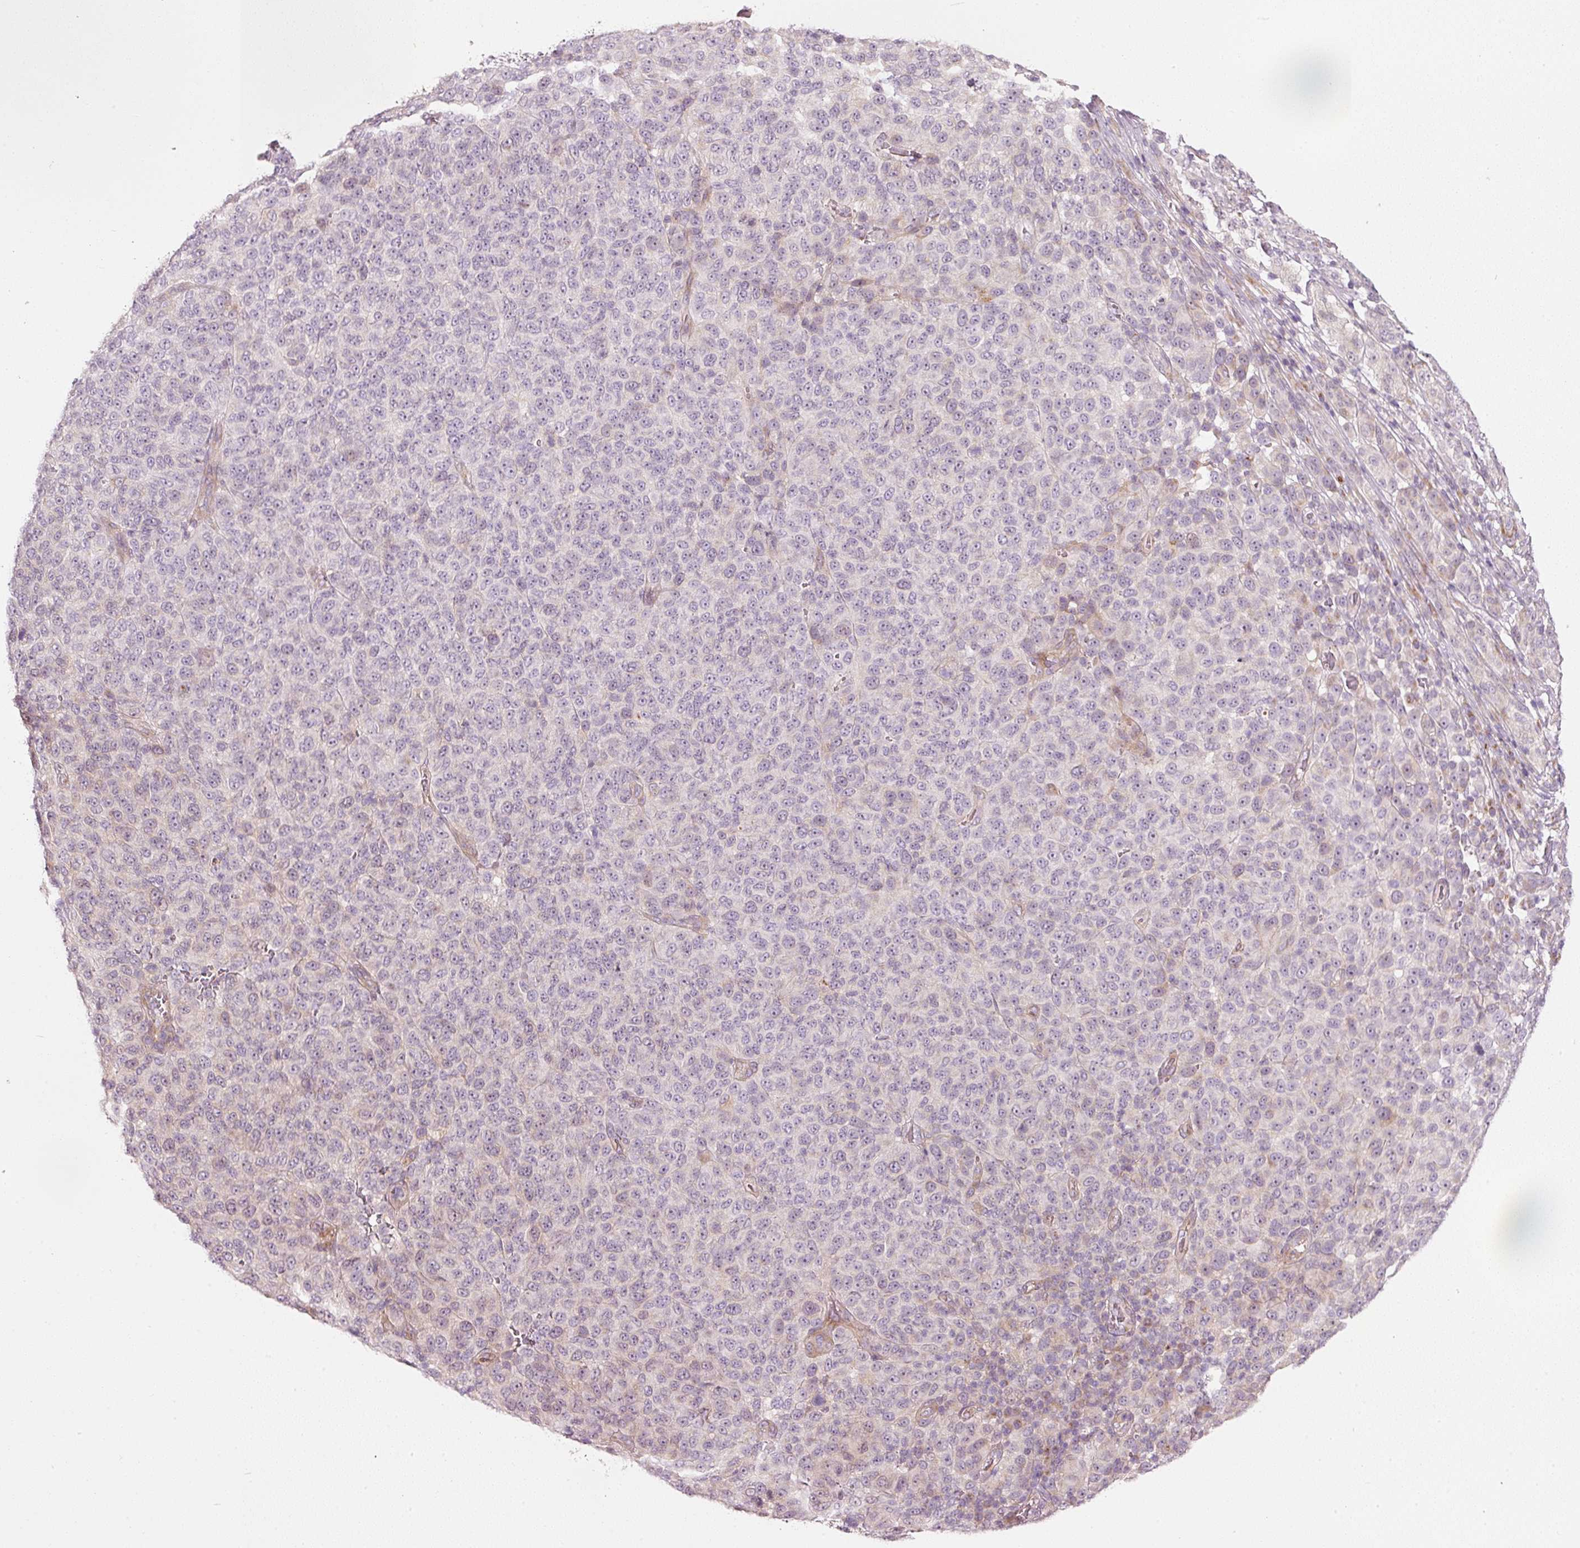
{"staining": {"intensity": "negative", "quantity": "none", "location": "none"}, "tissue": "melanoma", "cell_type": "Tumor cells", "image_type": "cancer", "snomed": [{"axis": "morphology", "description": "Malignant melanoma, NOS"}, {"axis": "topography", "description": "Skin"}], "caption": "Immunohistochemistry of human melanoma shows no staining in tumor cells.", "gene": "SLC20A1", "patient": {"sex": "male", "age": 49}}